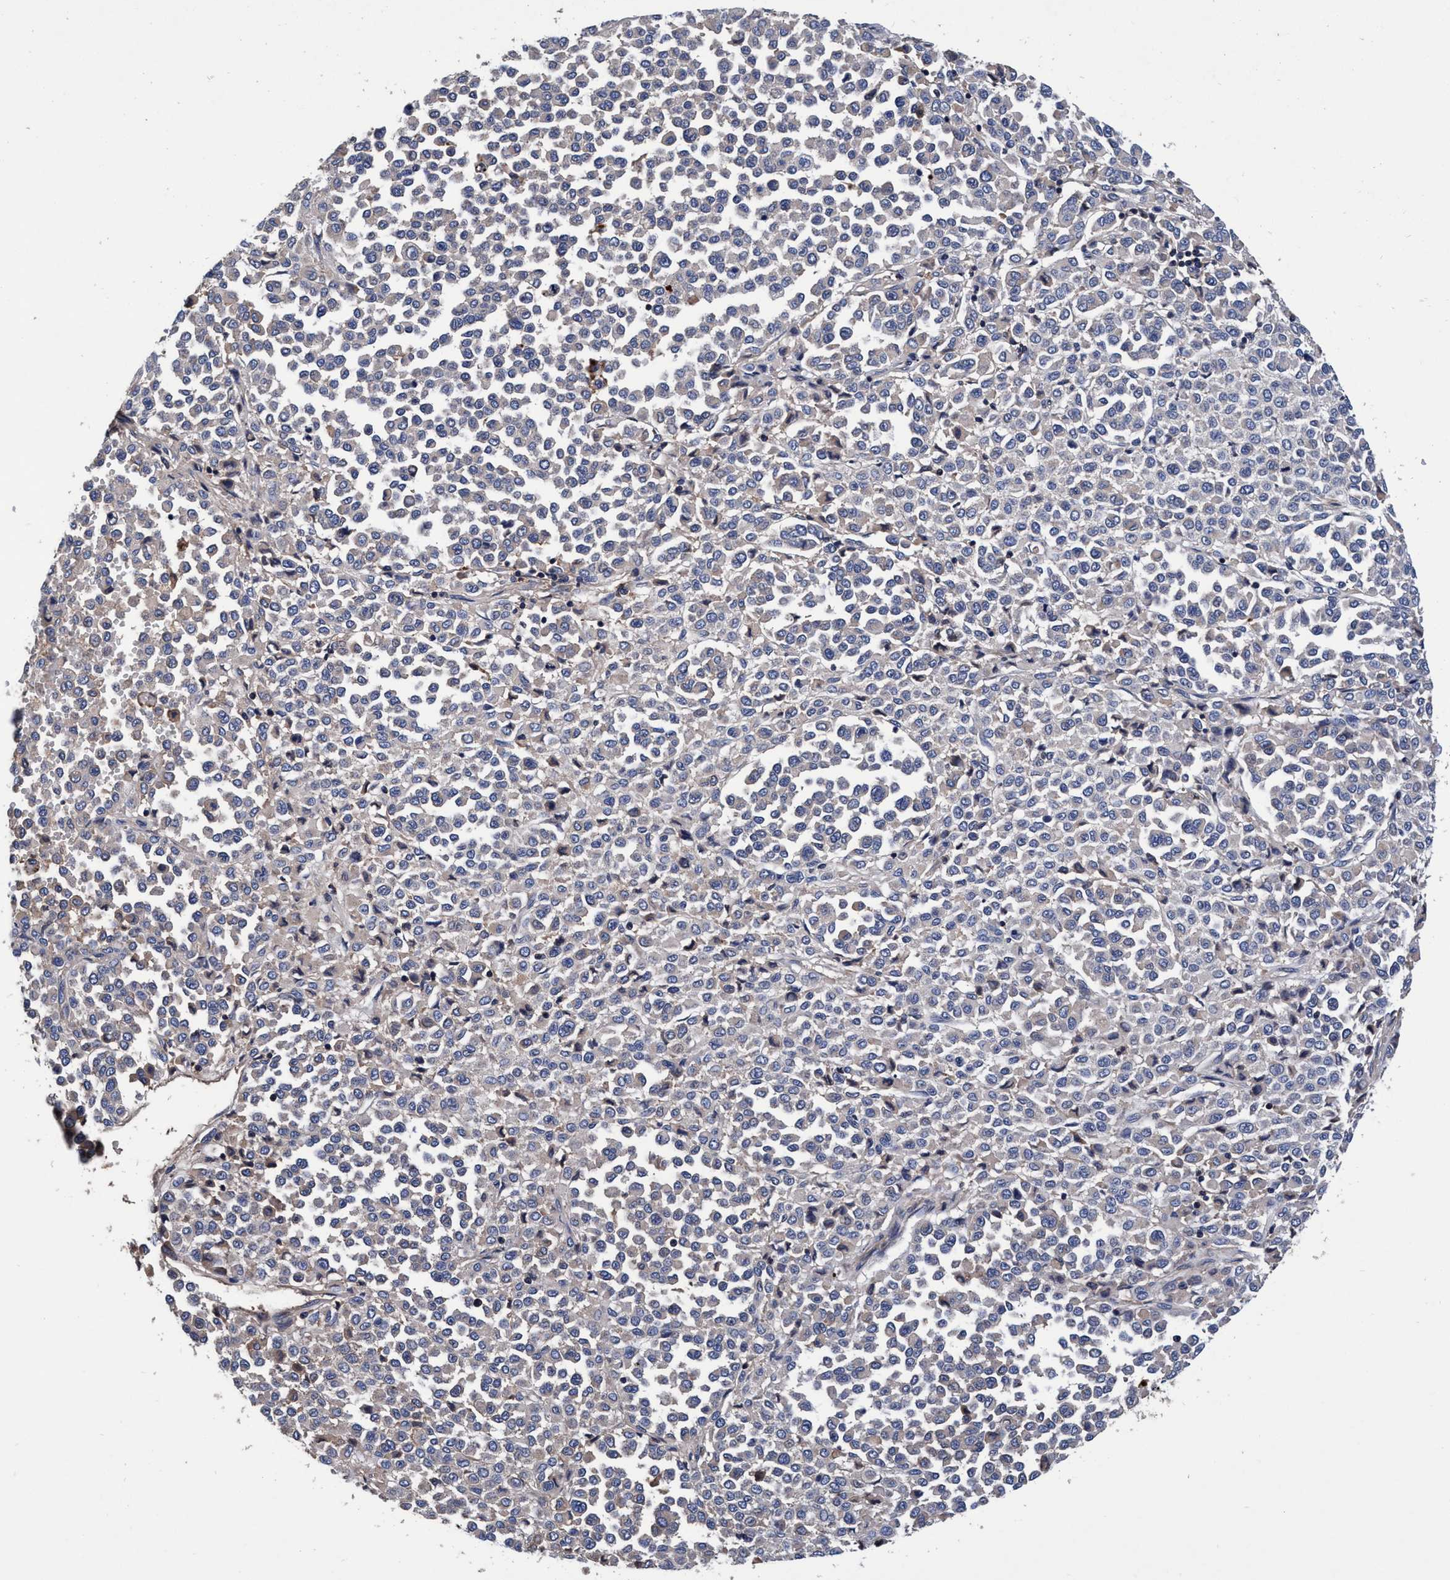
{"staining": {"intensity": "weak", "quantity": "25%-75%", "location": "cytoplasmic/membranous"}, "tissue": "melanoma", "cell_type": "Tumor cells", "image_type": "cancer", "snomed": [{"axis": "morphology", "description": "Malignant melanoma, Metastatic site"}, {"axis": "topography", "description": "Pancreas"}], "caption": "Protein expression analysis of human malignant melanoma (metastatic site) reveals weak cytoplasmic/membranous expression in approximately 25%-75% of tumor cells.", "gene": "RNF208", "patient": {"sex": "female", "age": 30}}